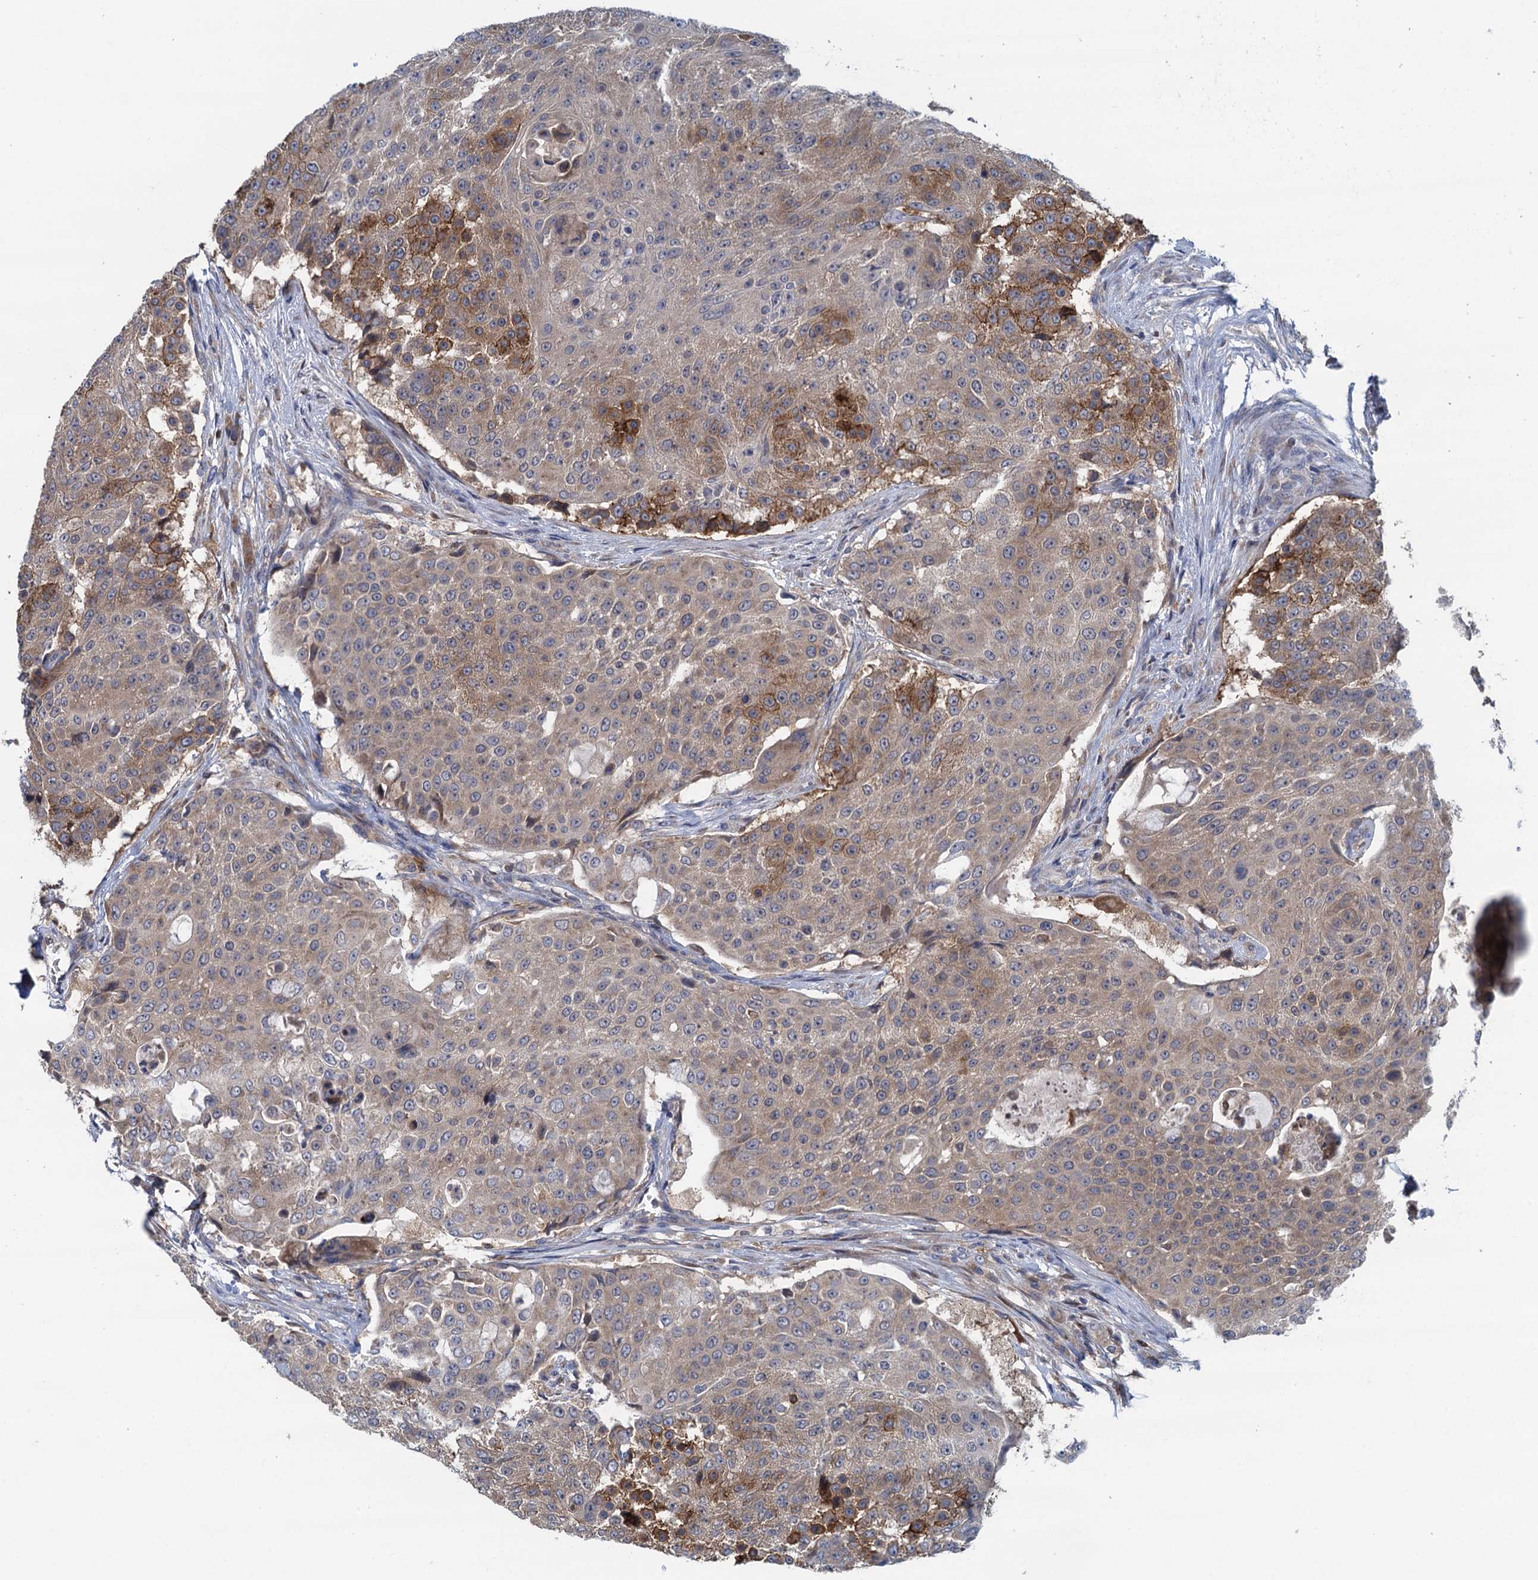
{"staining": {"intensity": "moderate", "quantity": "<25%", "location": "cytoplasmic/membranous"}, "tissue": "urothelial cancer", "cell_type": "Tumor cells", "image_type": "cancer", "snomed": [{"axis": "morphology", "description": "Urothelial carcinoma, High grade"}, {"axis": "topography", "description": "Urinary bladder"}], "caption": "Approximately <25% of tumor cells in human urothelial cancer display moderate cytoplasmic/membranous protein staining as visualized by brown immunohistochemical staining.", "gene": "CNTN5", "patient": {"sex": "female", "age": 63}}